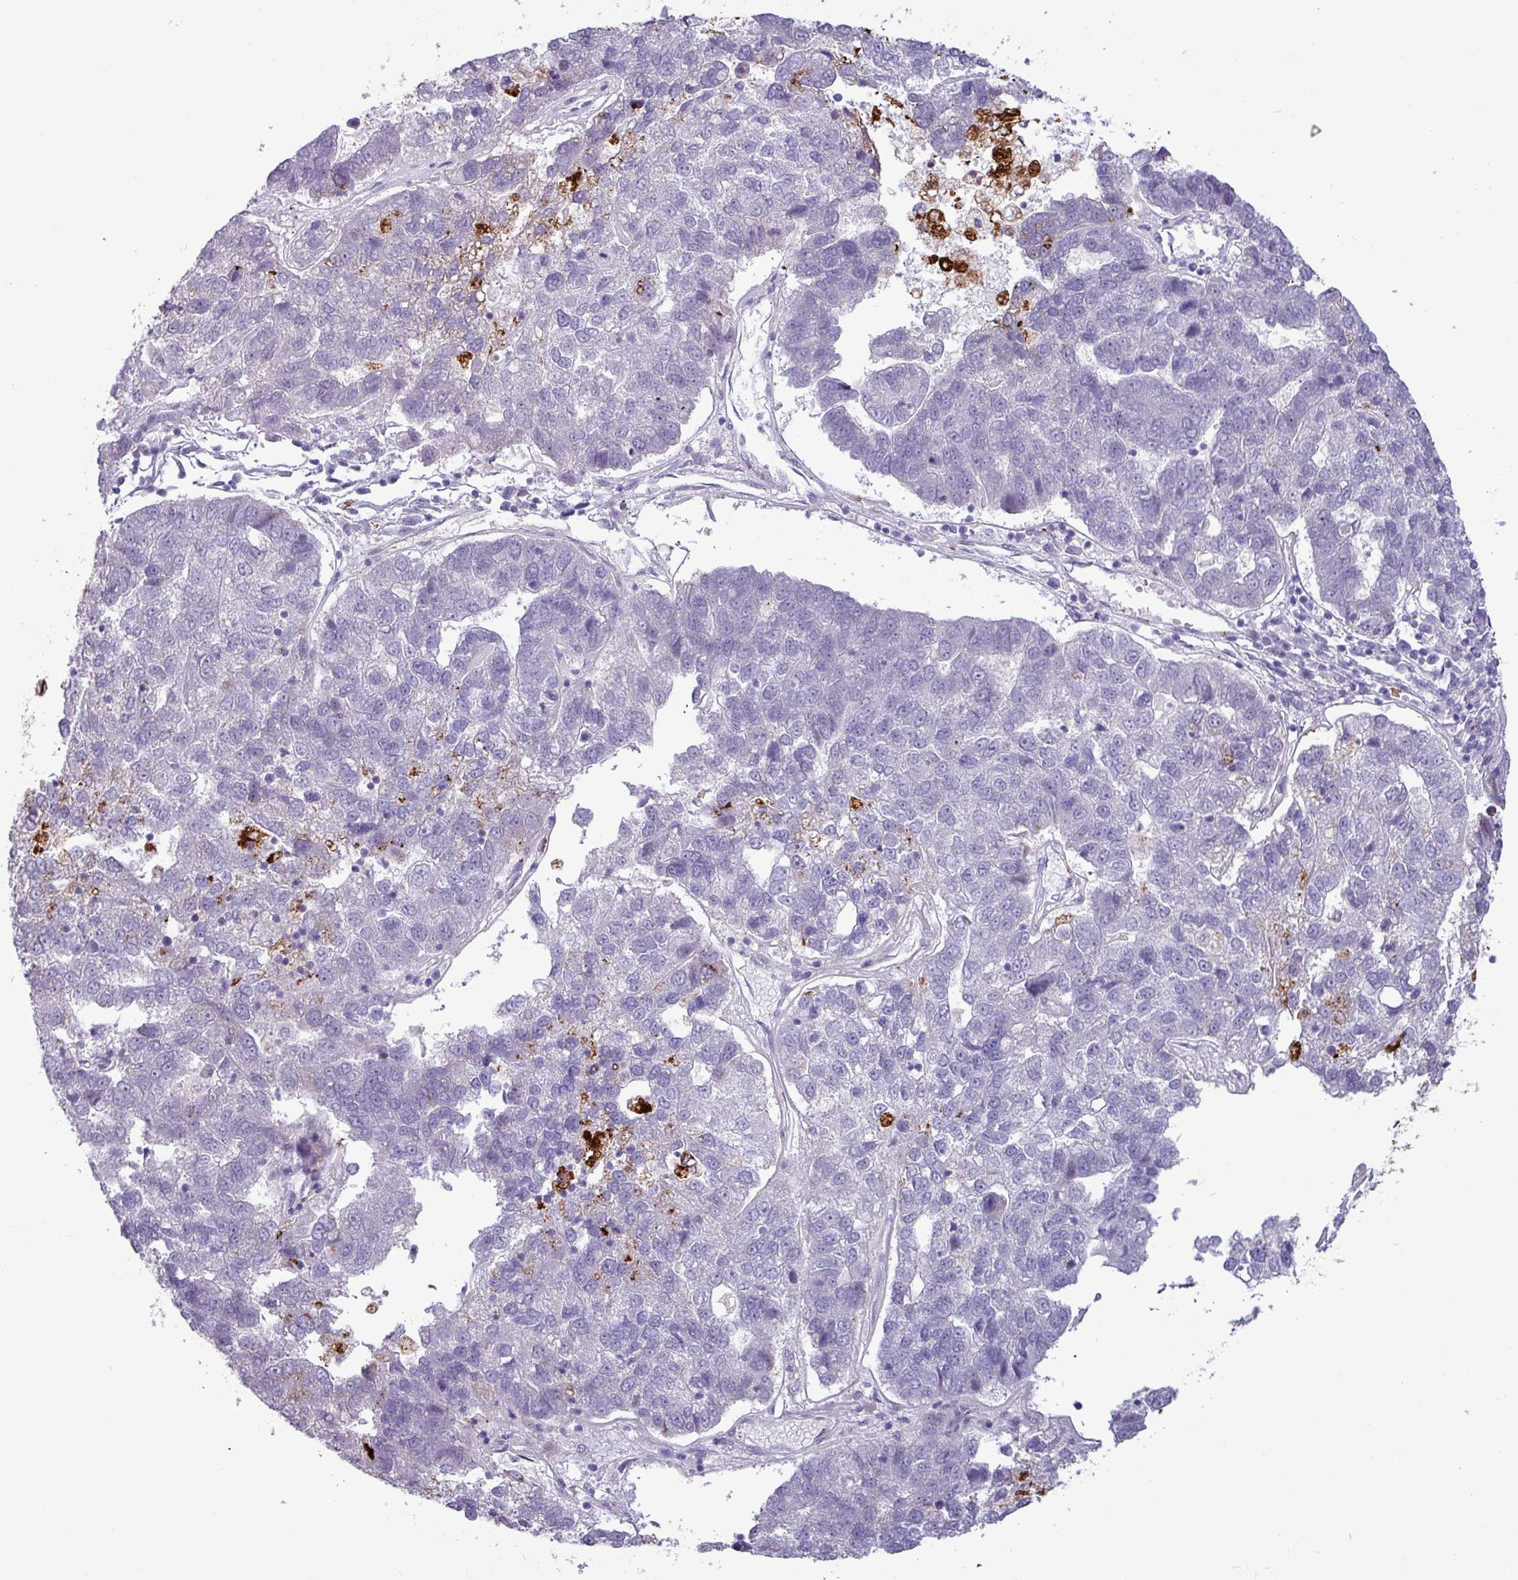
{"staining": {"intensity": "negative", "quantity": "none", "location": "none"}, "tissue": "pancreatic cancer", "cell_type": "Tumor cells", "image_type": "cancer", "snomed": [{"axis": "morphology", "description": "Adenocarcinoma, NOS"}, {"axis": "topography", "description": "Pancreas"}], "caption": "Pancreatic cancer (adenocarcinoma) stained for a protein using IHC displays no positivity tumor cells.", "gene": "PLIN2", "patient": {"sex": "female", "age": 61}}